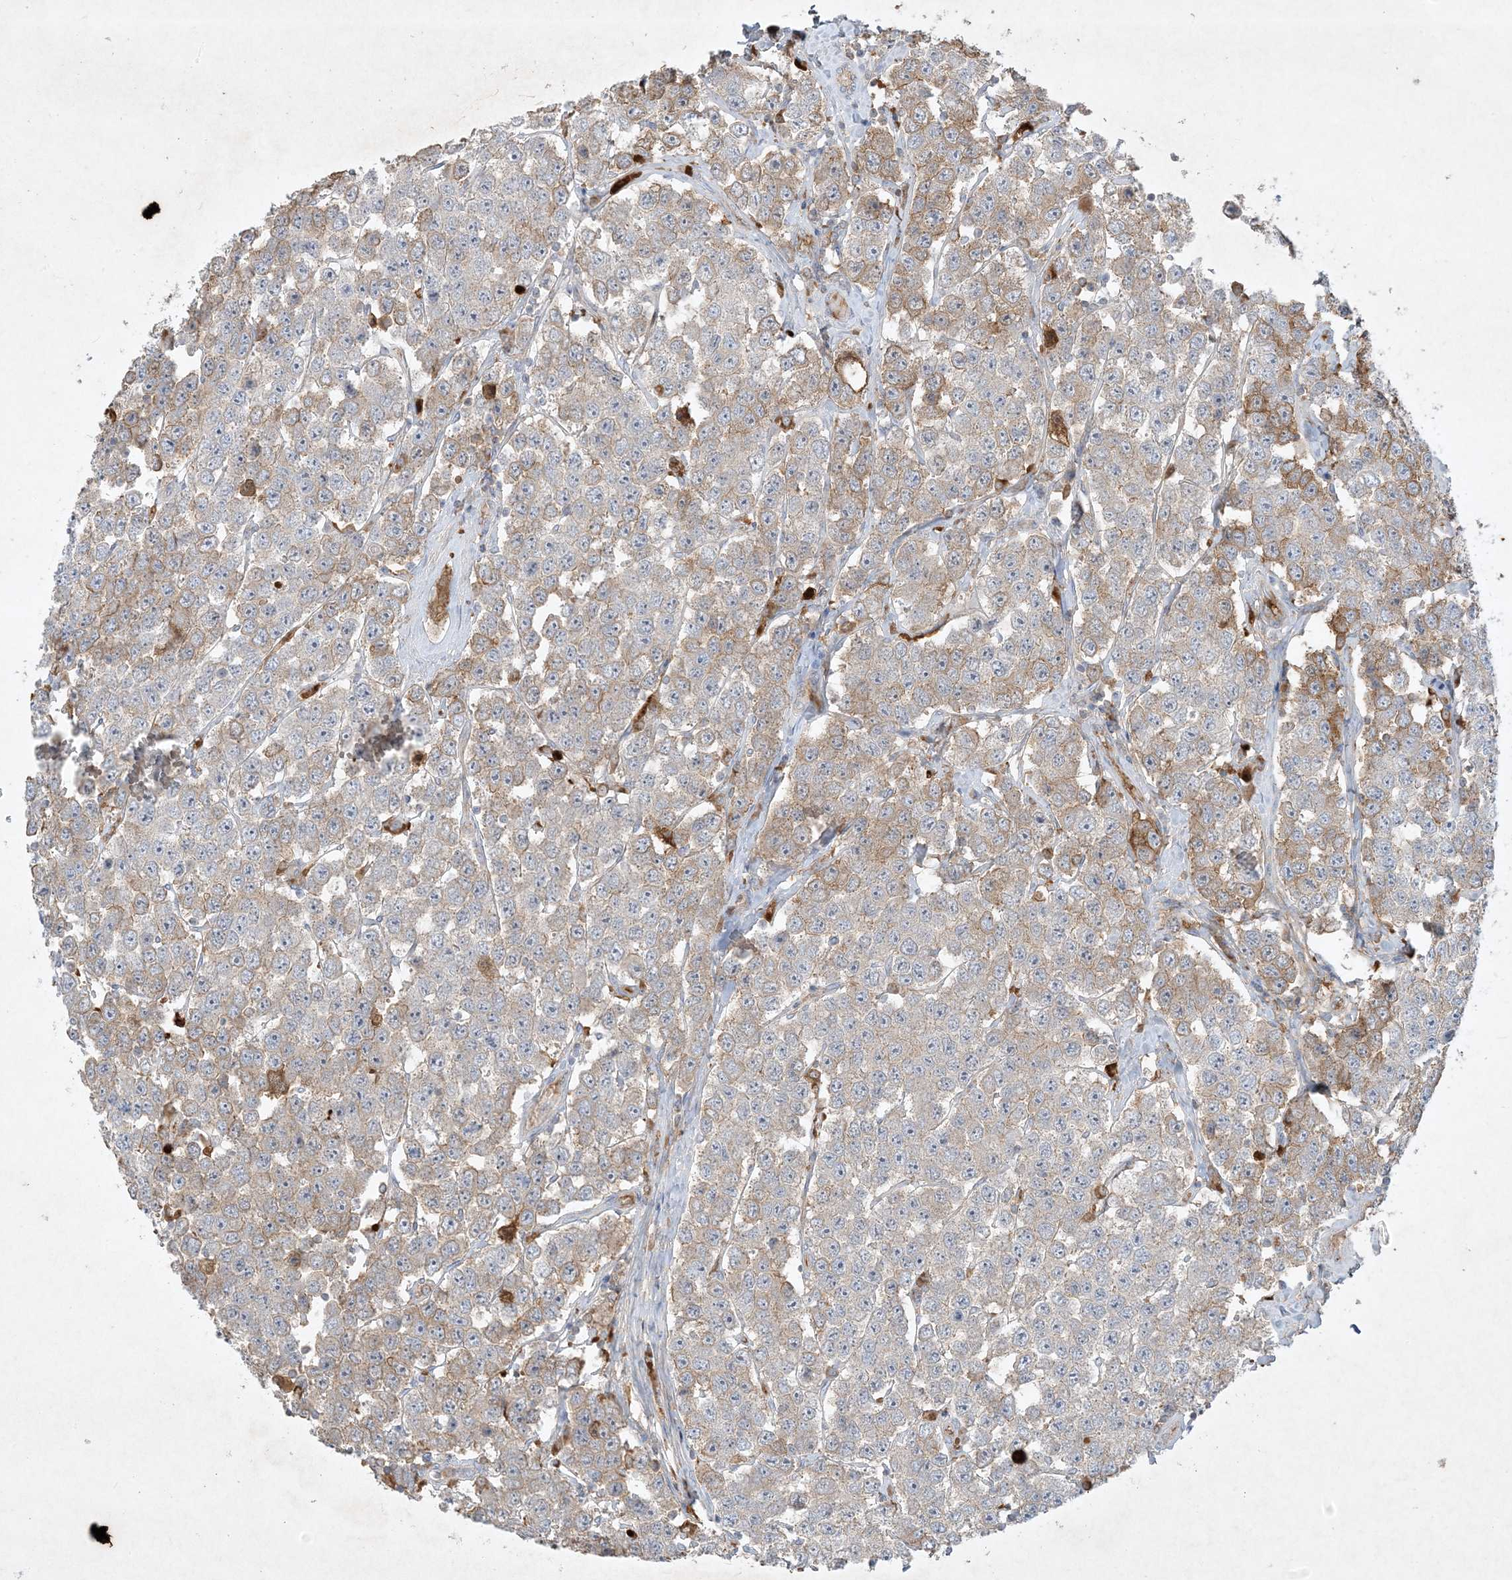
{"staining": {"intensity": "weak", "quantity": ">75%", "location": "cytoplasmic/membranous"}, "tissue": "testis cancer", "cell_type": "Tumor cells", "image_type": "cancer", "snomed": [{"axis": "morphology", "description": "Seminoma, NOS"}, {"axis": "topography", "description": "Testis"}], "caption": "About >75% of tumor cells in human testis cancer (seminoma) show weak cytoplasmic/membranous protein staining as visualized by brown immunohistochemical staining.", "gene": "FETUB", "patient": {"sex": "male", "age": 28}}